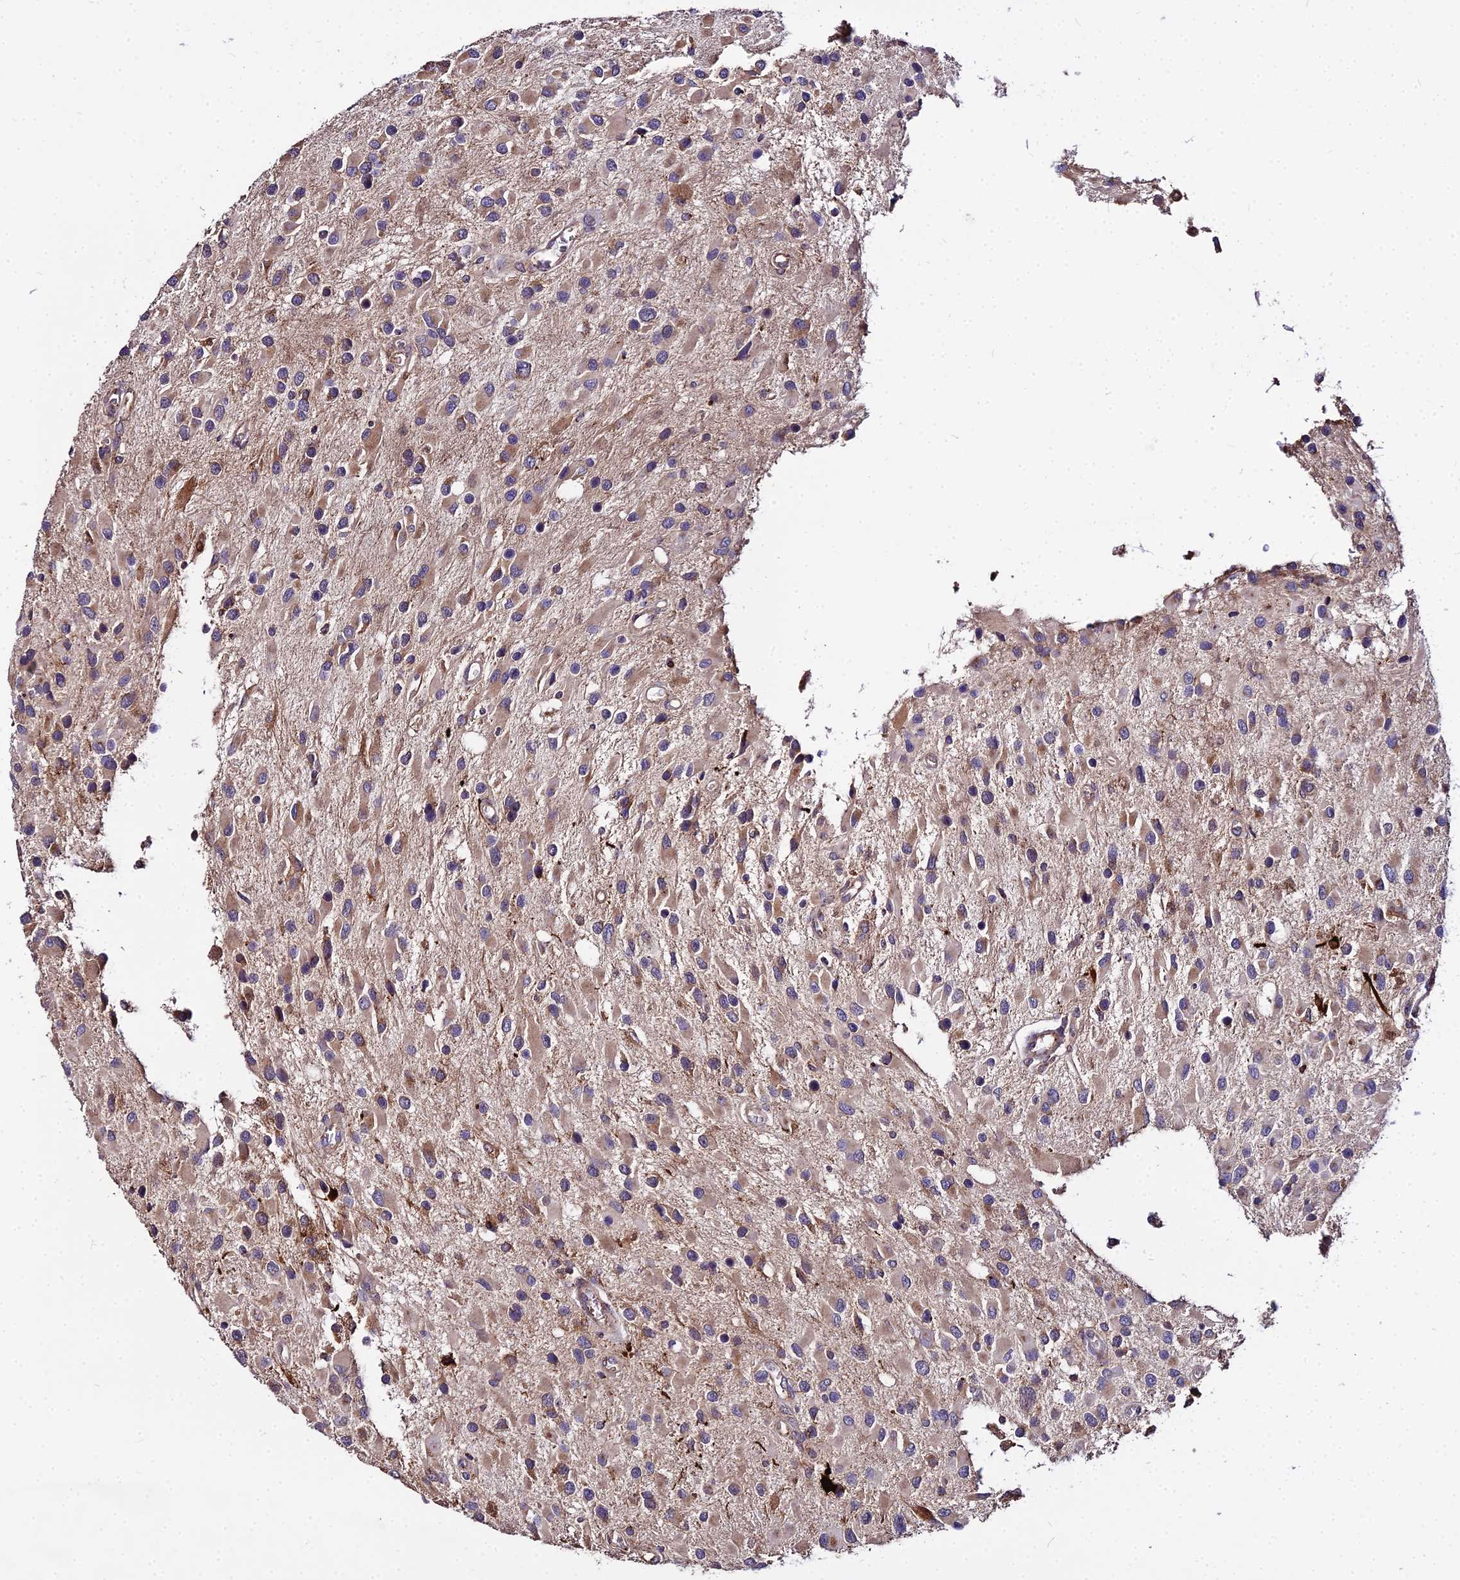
{"staining": {"intensity": "moderate", "quantity": "25%-75%", "location": "cytoplasmic/membranous"}, "tissue": "glioma", "cell_type": "Tumor cells", "image_type": "cancer", "snomed": [{"axis": "morphology", "description": "Glioma, malignant, High grade"}, {"axis": "topography", "description": "Brain"}], "caption": "Moderate cytoplasmic/membranous staining for a protein is appreciated in approximately 25%-75% of tumor cells of glioma using immunohistochemistry (IHC).", "gene": "PEX19", "patient": {"sex": "male", "age": 53}}